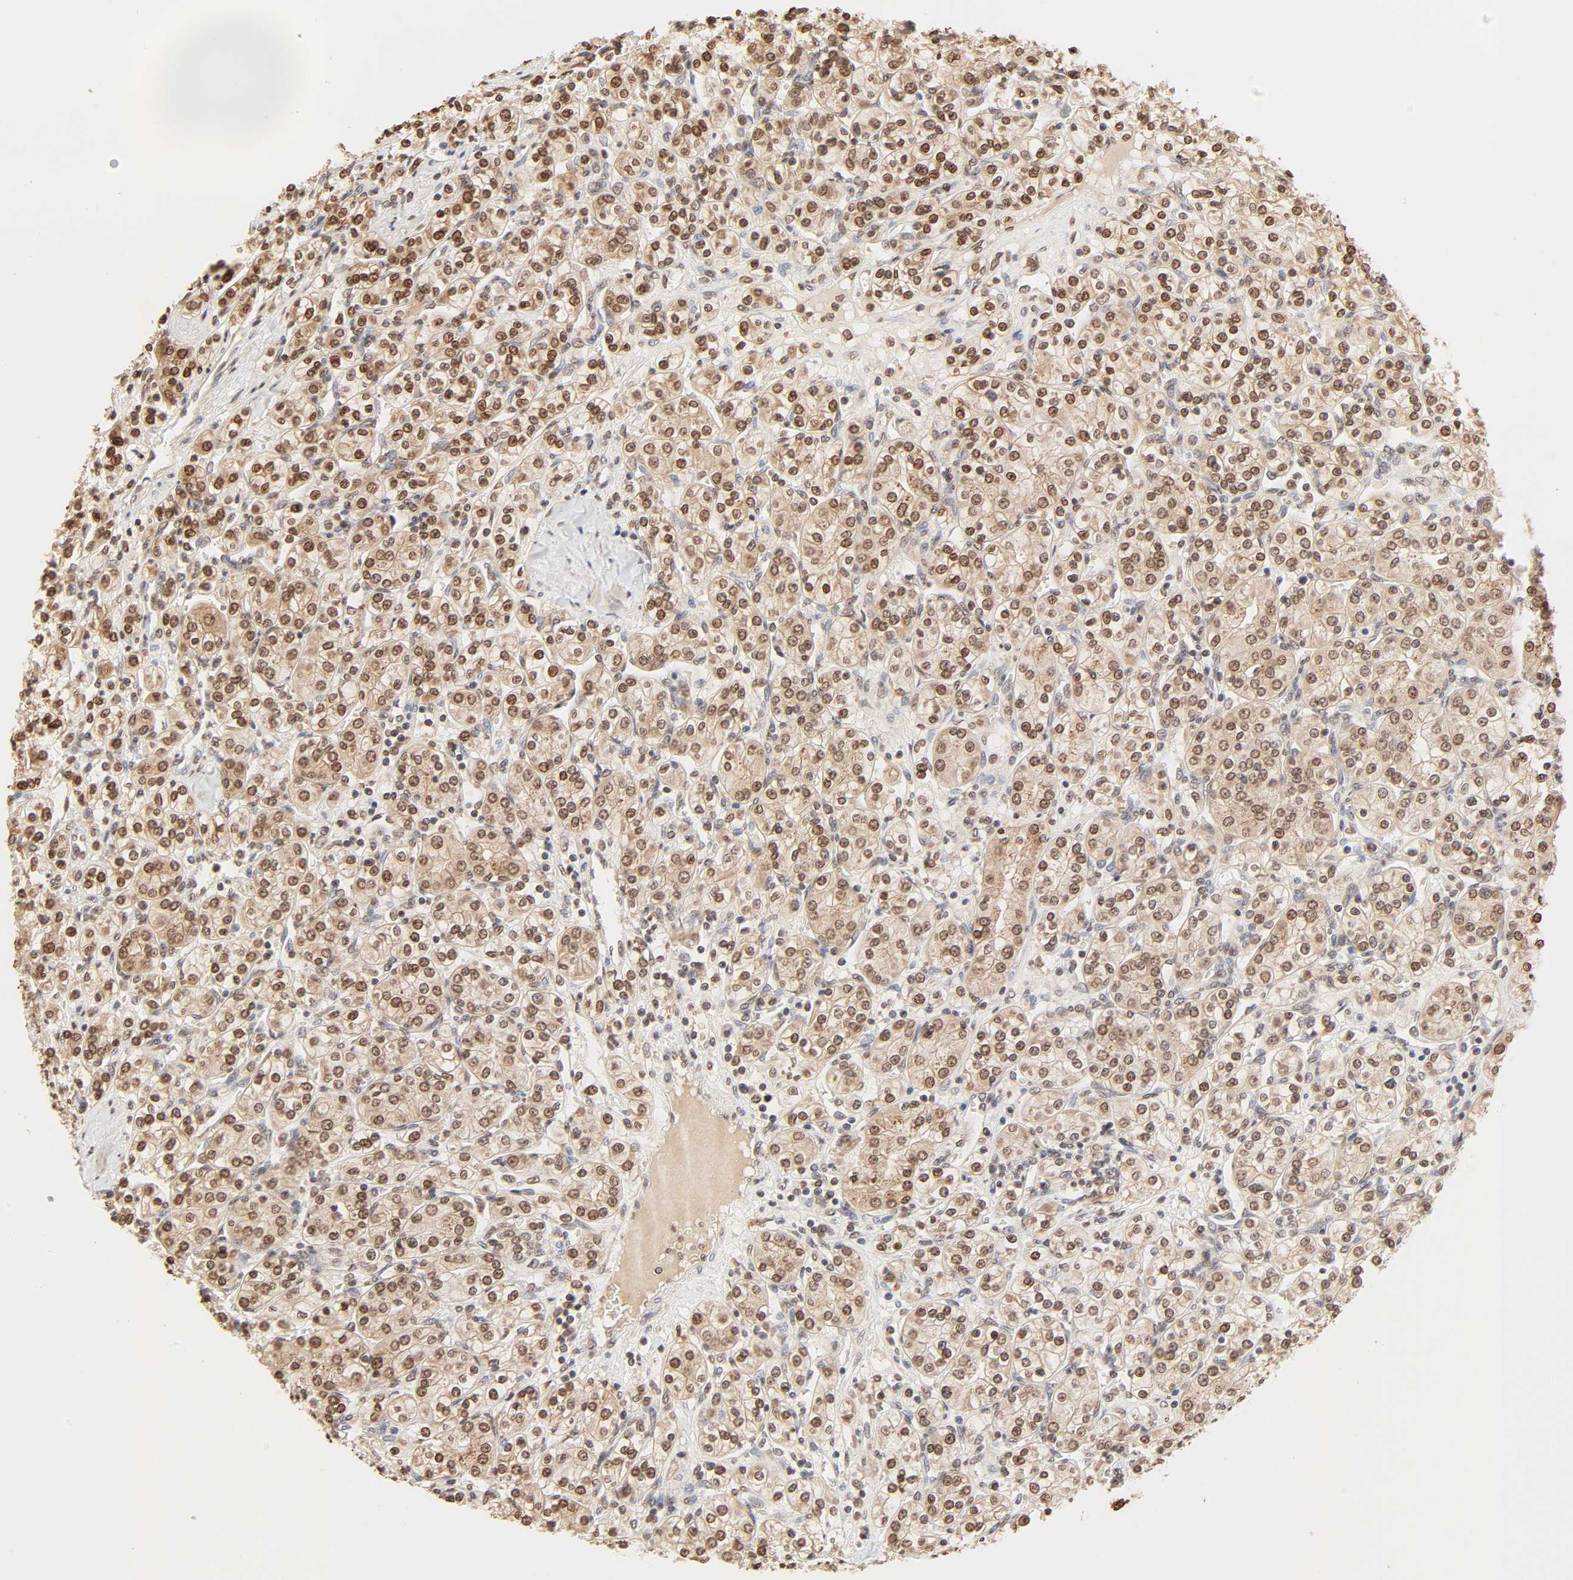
{"staining": {"intensity": "strong", "quantity": ">75%", "location": "cytoplasmic/membranous,nuclear"}, "tissue": "renal cancer", "cell_type": "Tumor cells", "image_type": "cancer", "snomed": [{"axis": "morphology", "description": "Adenocarcinoma, NOS"}, {"axis": "topography", "description": "Kidney"}], "caption": "Brown immunohistochemical staining in adenocarcinoma (renal) exhibits strong cytoplasmic/membranous and nuclear positivity in approximately >75% of tumor cells. The staining was performed using DAB (3,3'-diaminobenzidine) to visualize the protein expression in brown, while the nuclei were stained in blue with hematoxylin (Magnification: 20x).", "gene": "TBL1X", "patient": {"sex": "male", "age": 77}}